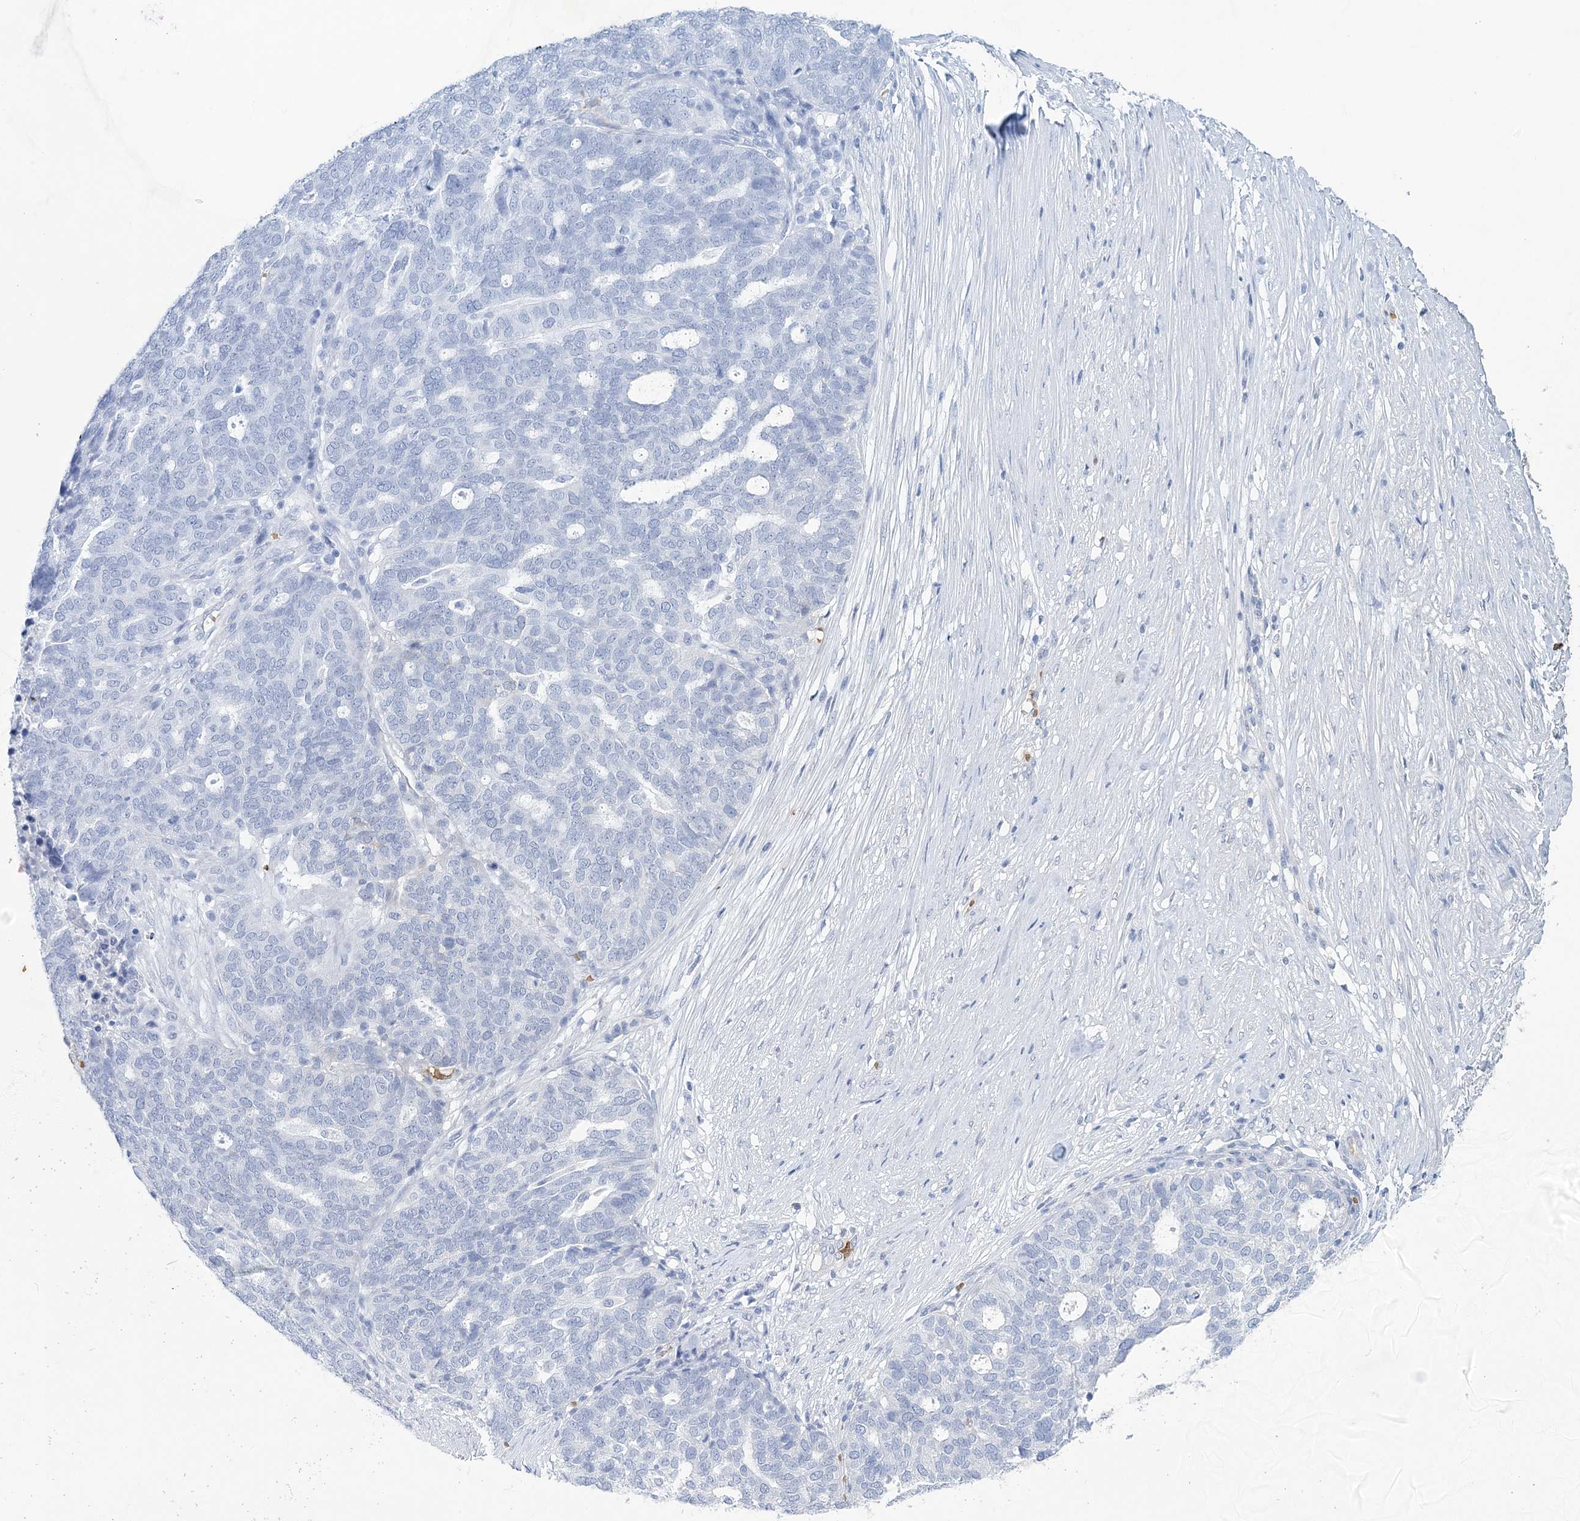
{"staining": {"intensity": "negative", "quantity": "none", "location": "none"}, "tissue": "ovarian cancer", "cell_type": "Tumor cells", "image_type": "cancer", "snomed": [{"axis": "morphology", "description": "Cystadenocarcinoma, serous, NOS"}, {"axis": "topography", "description": "Ovary"}], "caption": "Immunohistochemical staining of human ovarian cancer (serous cystadenocarcinoma) shows no significant positivity in tumor cells. (Immunohistochemistry, brightfield microscopy, high magnification).", "gene": "HBD", "patient": {"sex": "female", "age": 59}}